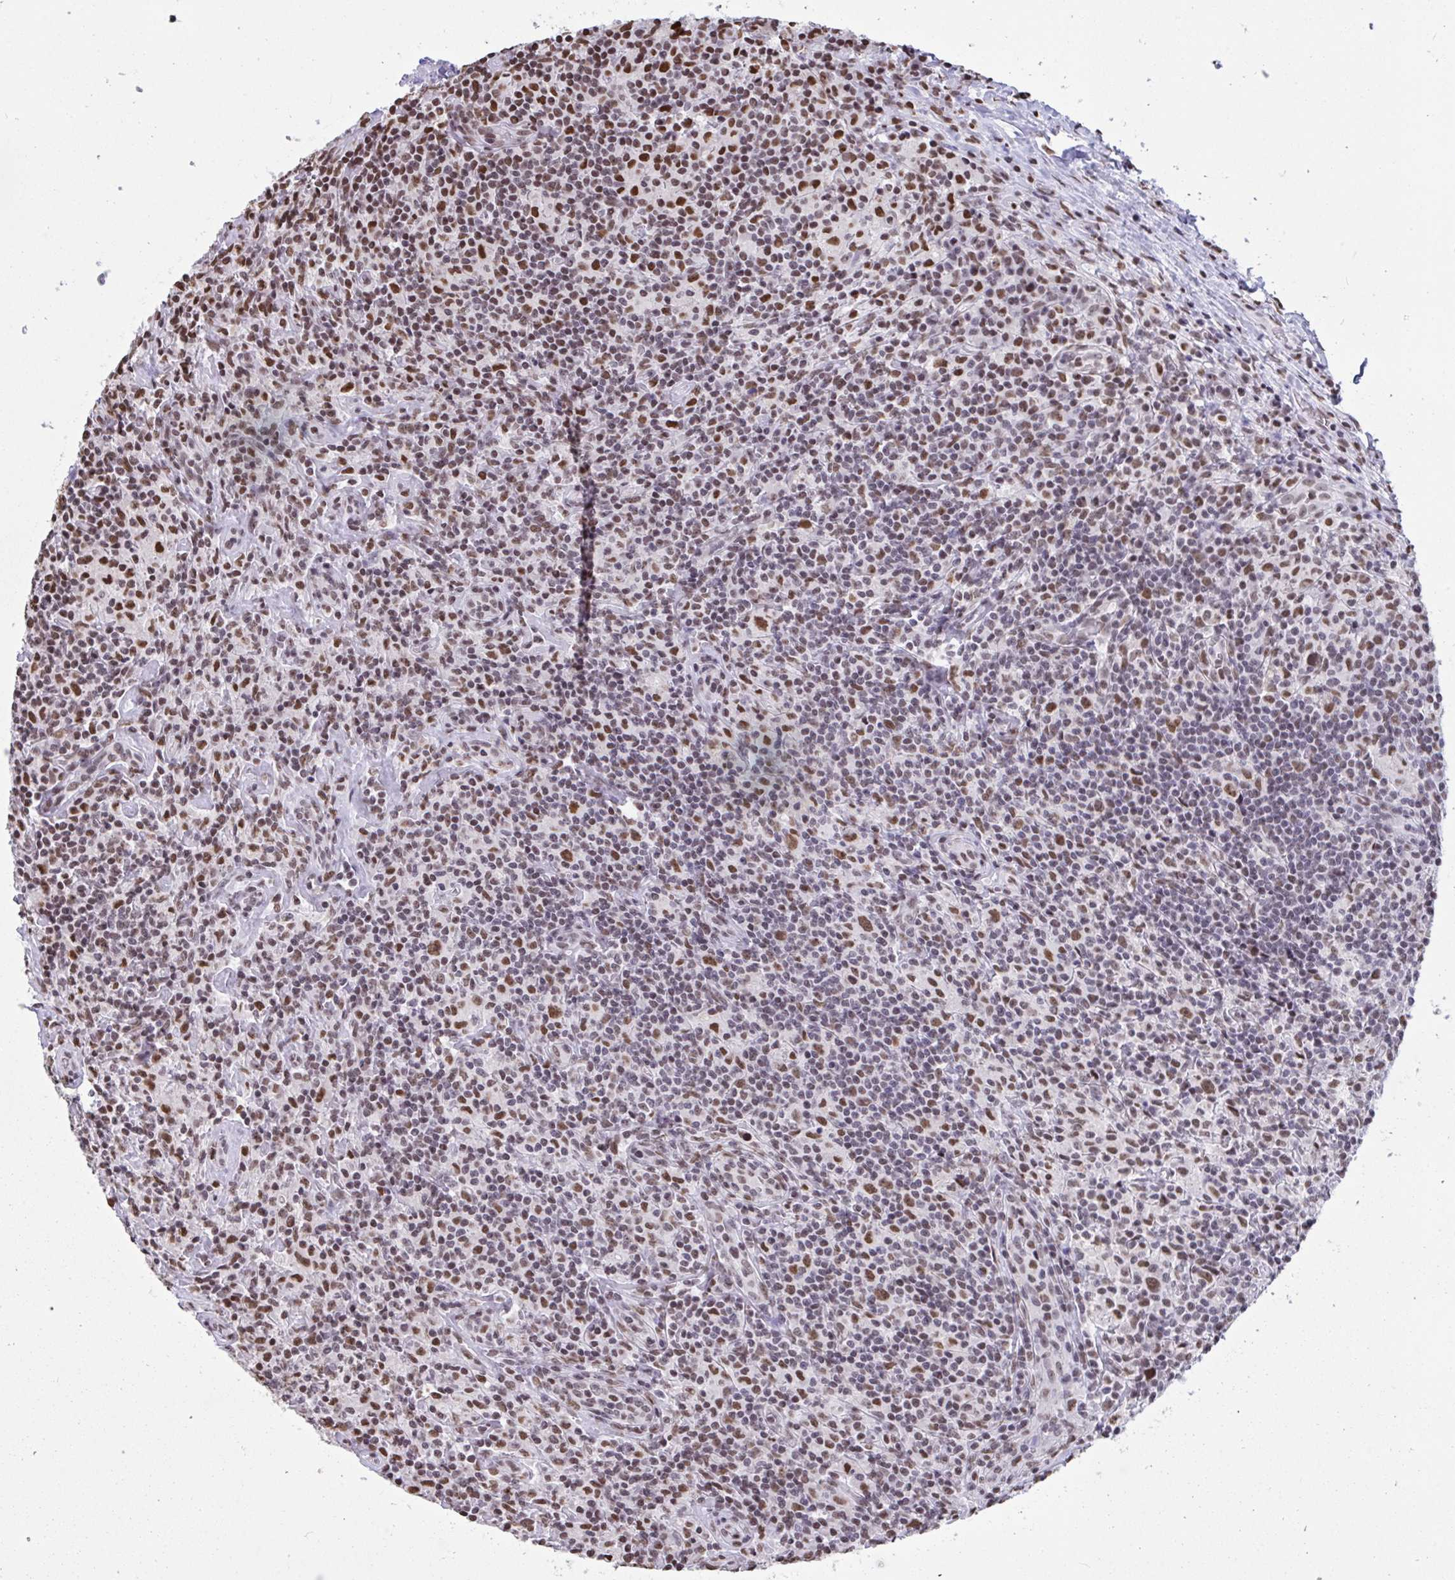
{"staining": {"intensity": "moderate", "quantity": ">75%", "location": "nuclear"}, "tissue": "lymphoma", "cell_type": "Tumor cells", "image_type": "cancer", "snomed": [{"axis": "morphology", "description": "Hodgkin's disease, NOS"}, {"axis": "morphology", "description": "Hodgkin's lymphoma, nodular sclerosis"}, {"axis": "topography", "description": "Lymph node"}], "caption": "About >75% of tumor cells in human lymphoma show moderate nuclear protein expression as visualized by brown immunohistochemical staining.", "gene": "HNRNPDL", "patient": {"sex": "female", "age": 10}}